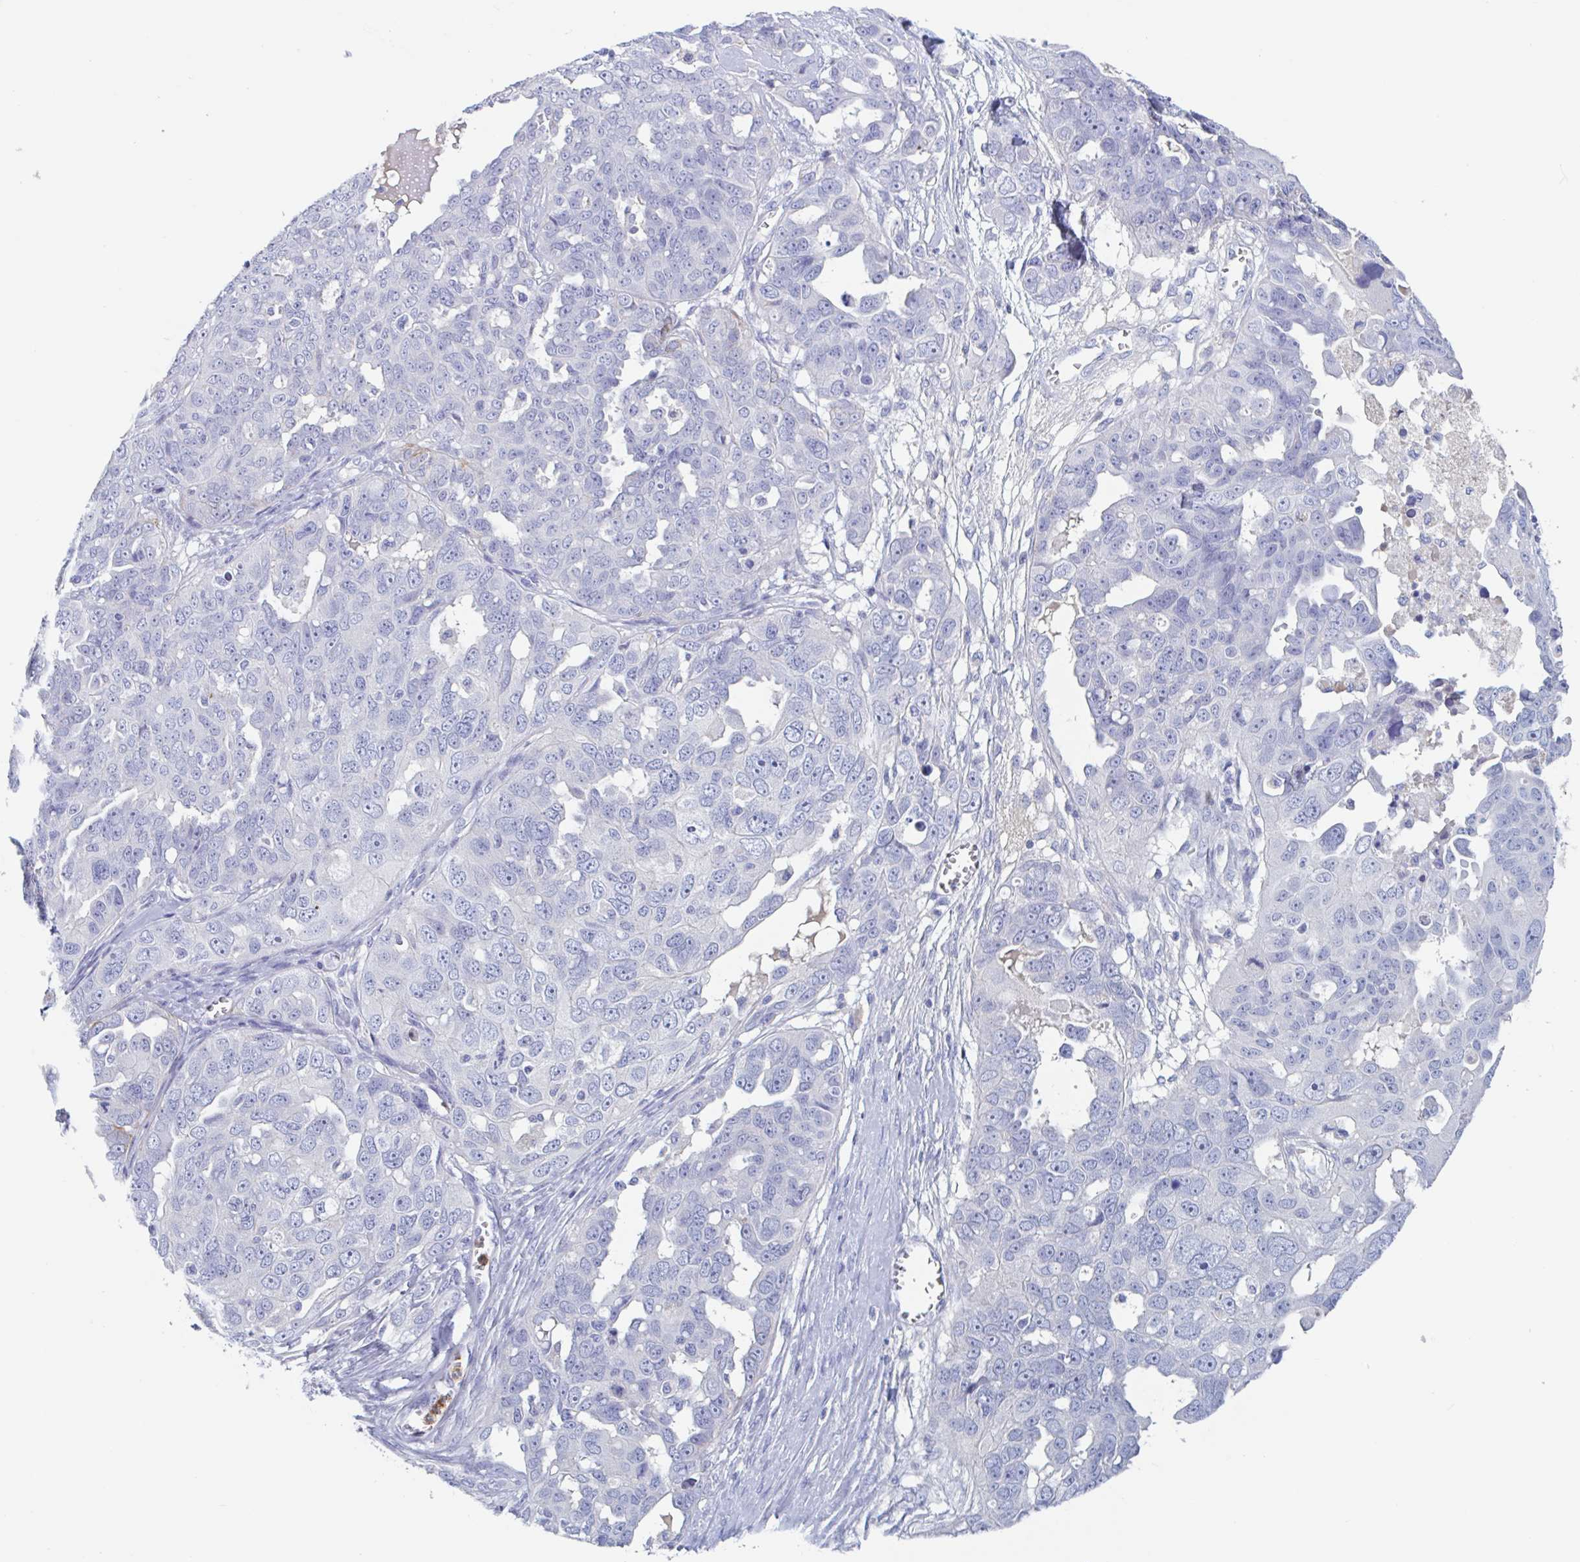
{"staining": {"intensity": "negative", "quantity": "none", "location": "none"}, "tissue": "ovarian cancer", "cell_type": "Tumor cells", "image_type": "cancer", "snomed": [{"axis": "morphology", "description": "Carcinoma, endometroid"}, {"axis": "topography", "description": "Ovary"}], "caption": "An immunohistochemistry (IHC) micrograph of ovarian cancer is shown. There is no staining in tumor cells of ovarian cancer. The staining is performed using DAB brown chromogen with nuclei counter-stained in using hematoxylin.", "gene": "ZNHIT2", "patient": {"sex": "female", "age": 70}}